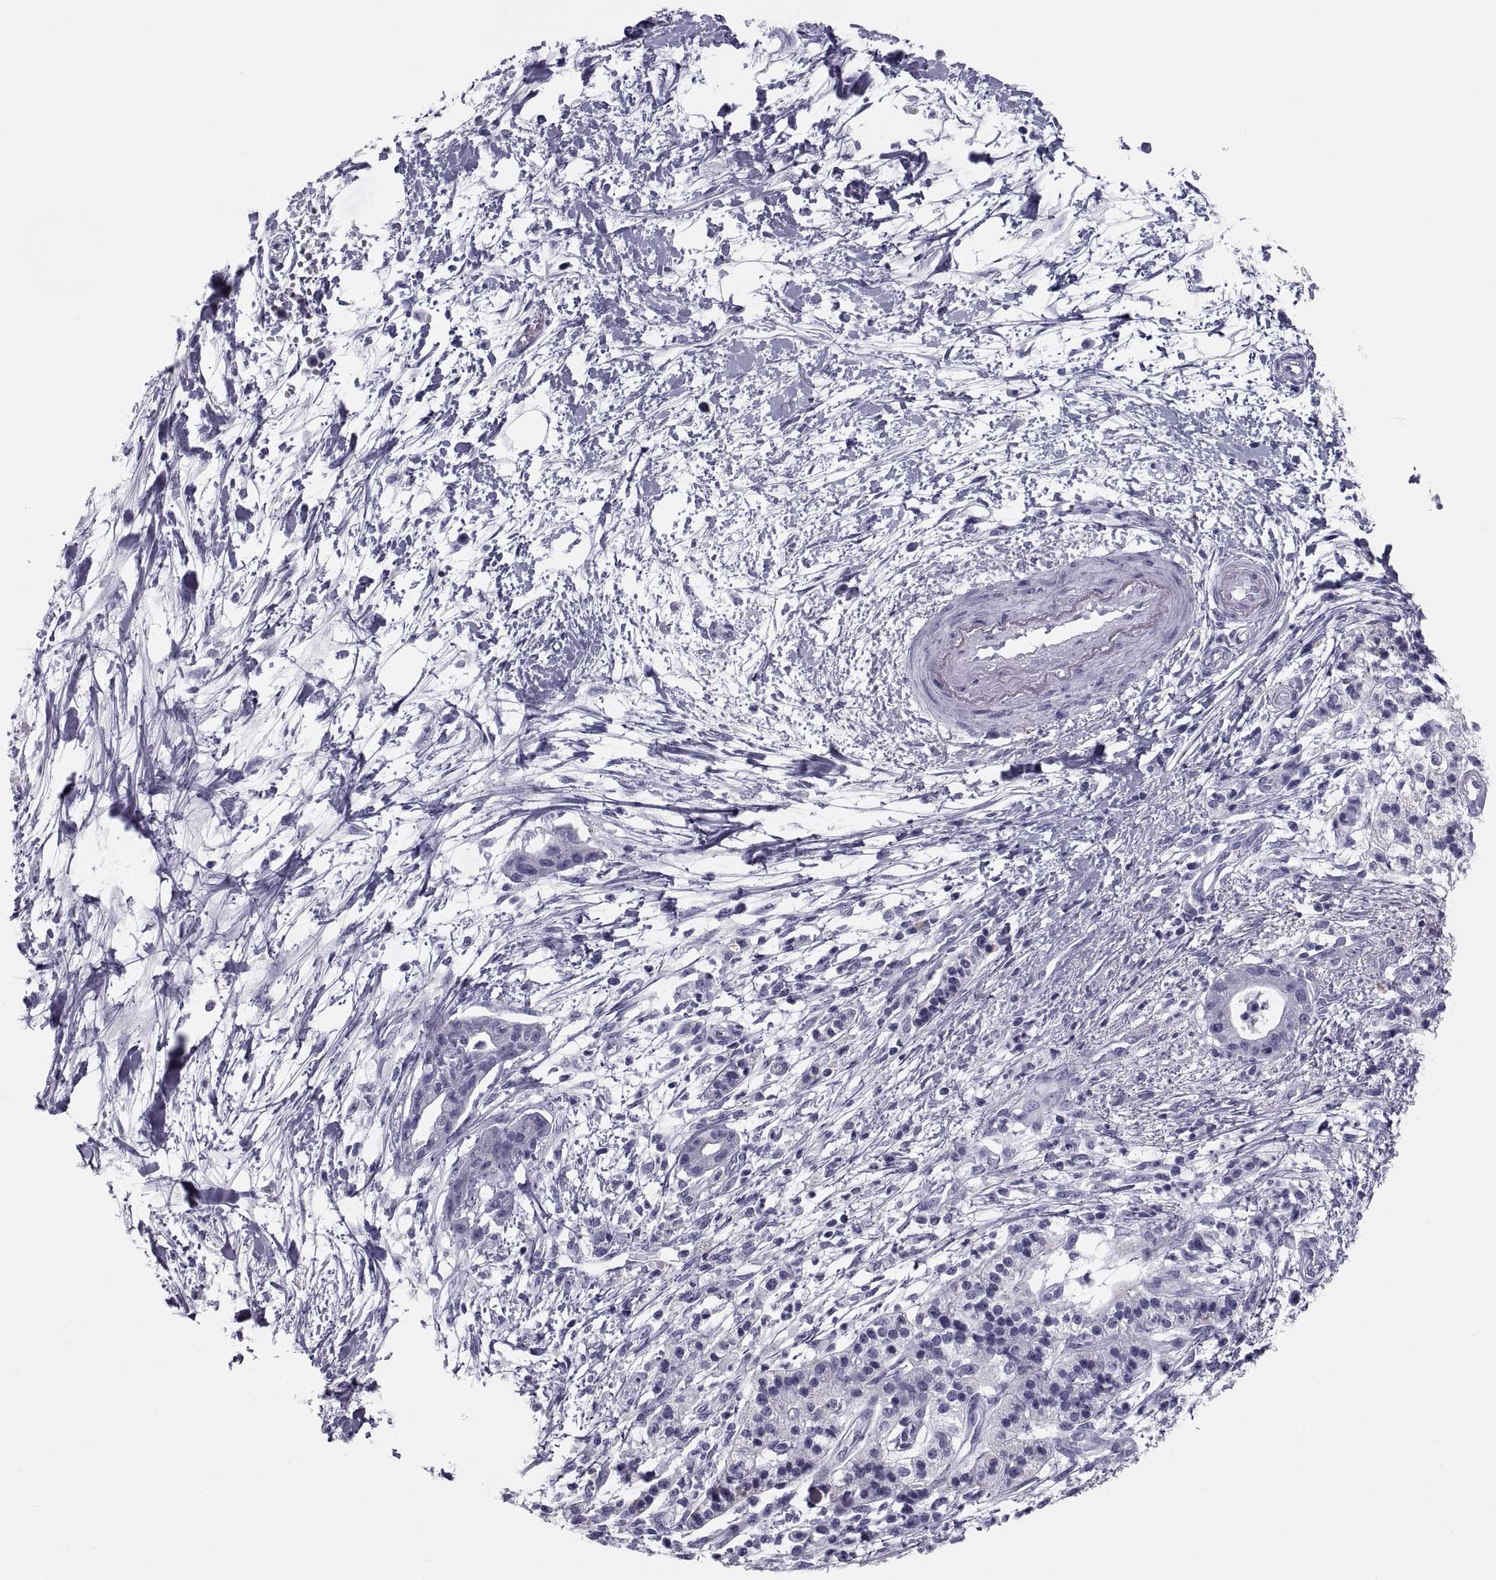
{"staining": {"intensity": "negative", "quantity": "none", "location": "none"}, "tissue": "pancreatic cancer", "cell_type": "Tumor cells", "image_type": "cancer", "snomed": [{"axis": "morphology", "description": "Normal tissue, NOS"}, {"axis": "morphology", "description": "Adenocarcinoma, NOS"}, {"axis": "topography", "description": "Lymph node"}, {"axis": "topography", "description": "Pancreas"}], "caption": "The immunohistochemistry (IHC) image has no significant staining in tumor cells of pancreatic adenocarcinoma tissue.", "gene": "CRISP1", "patient": {"sex": "female", "age": 58}}